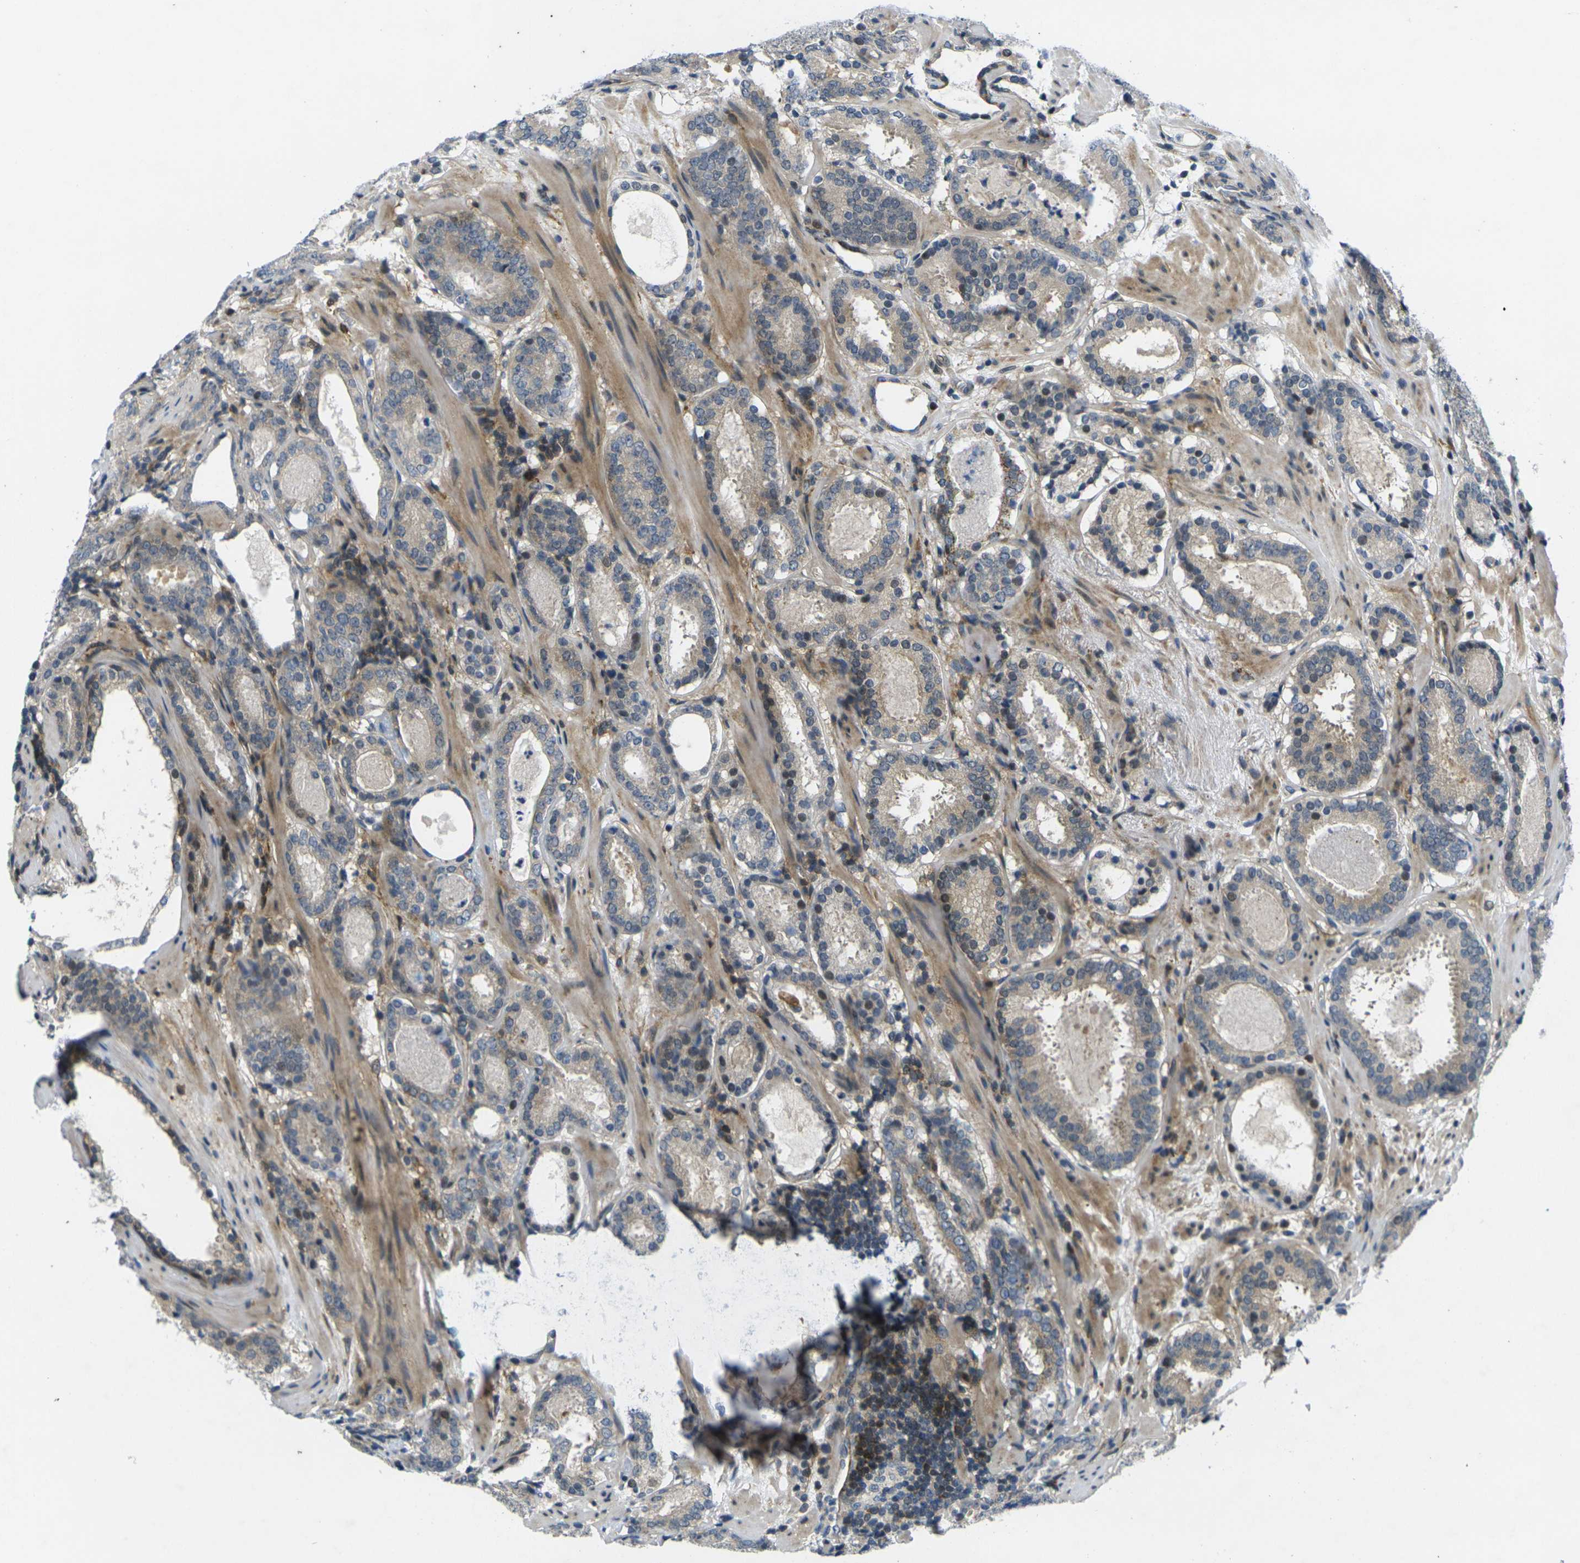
{"staining": {"intensity": "weak", "quantity": "25%-75%", "location": "cytoplasmic/membranous"}, "tissue": "prostate cancer", "cell_type": "Tumor cells", "image_type": "cancer", "snomed": [{"axis": "morphology", "description": "Adenocarcinoma, Low grade"}, {"axis": "topography", "description": "Prostate"}], "caption": "Tumor cells exhibit low levels of weak cytoplasmic/membranous positivity in about 25%-75% of cells in human prostate low-grade adenocarcinoma.", "gene": "ROBO2", "patient": {"sex": "male", "age": 69}}